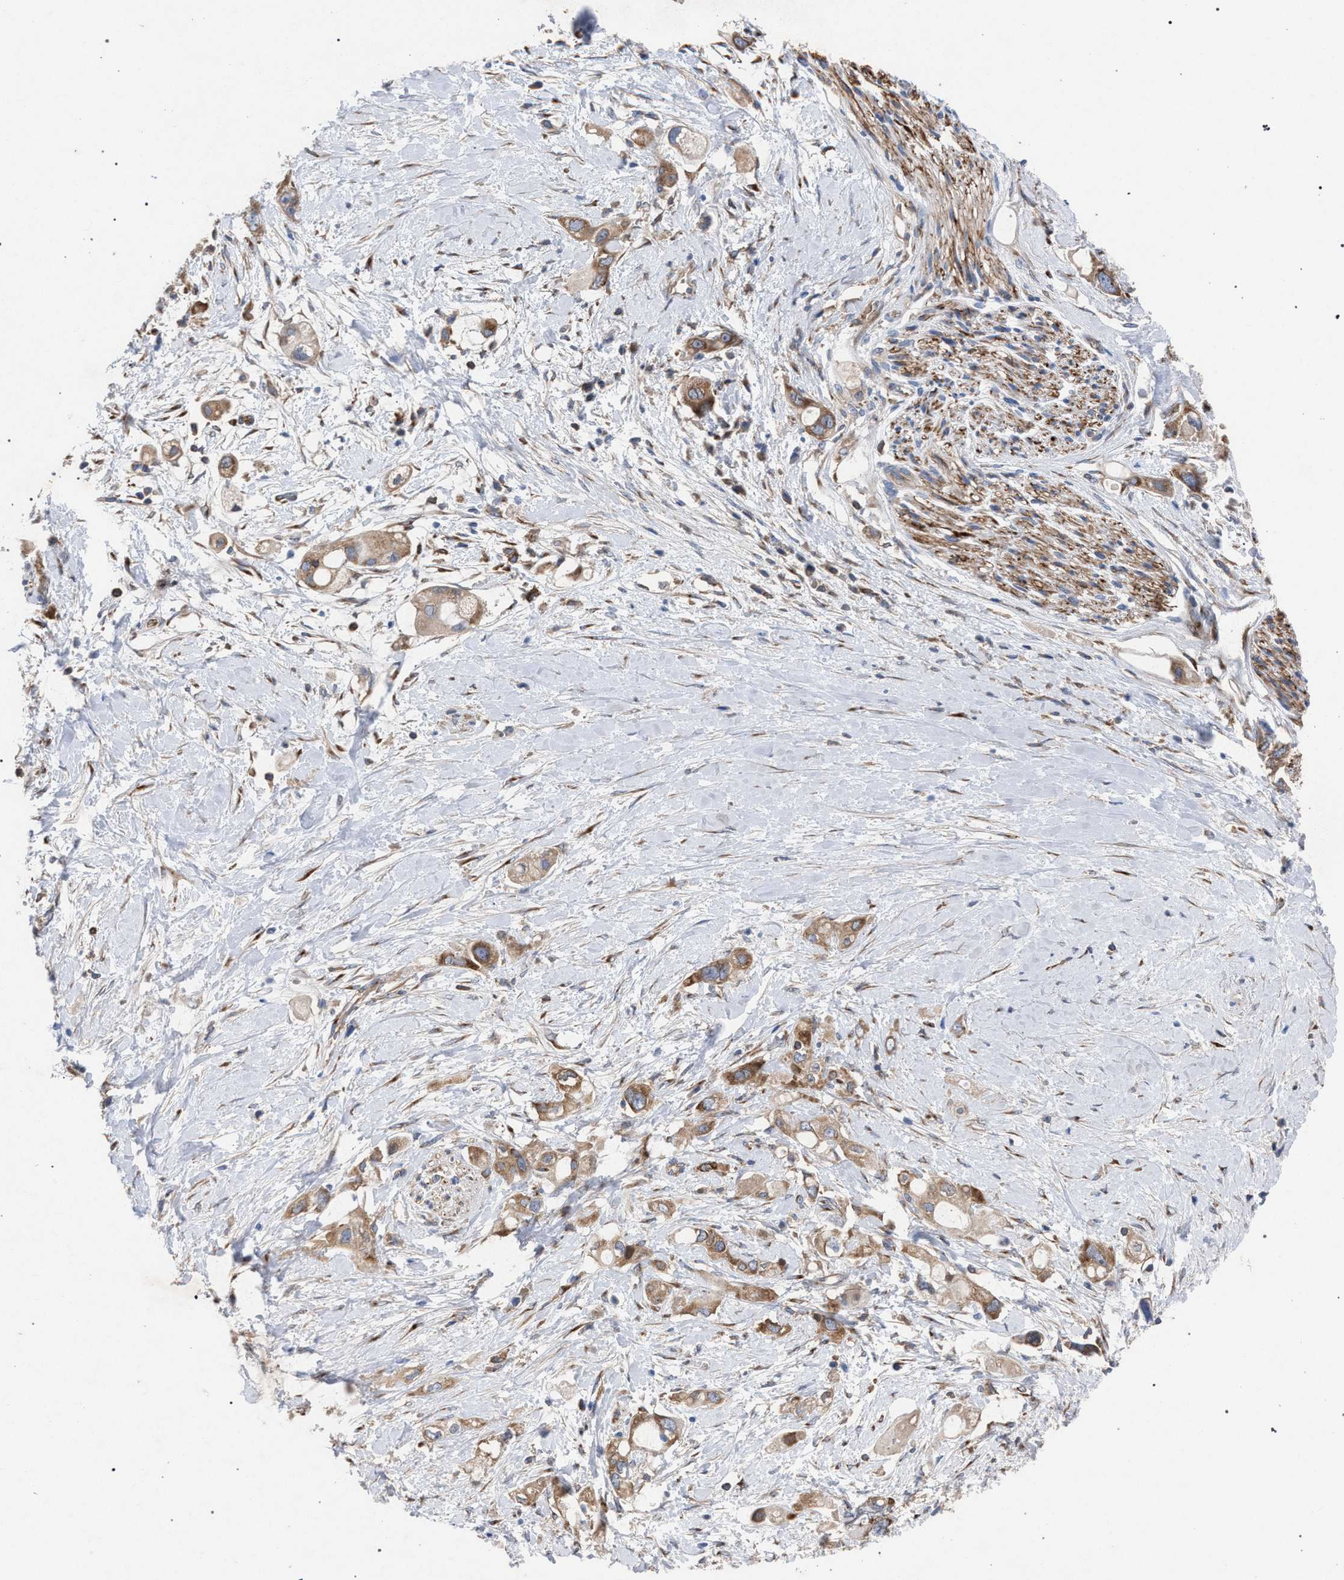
{"staining": {"intensity": "moderate", "quantity": ">75%", "location": "cytoplasmic/membranous"}, "tissue": "pancreatic cancer", "cell_type": "Tumor cells", "image_type": "cancer", "snomed": [{"axis": "morphology", "description": "Adenocarcinoma, NOS"}, {"axis": "topography", "description": "Pancreas"}], "caption": "IHC image of neoplastic tissue: pancreatic cancer (adenocarcinoma) stained using immunohistochemistry (IHC) demonstrates medium levels of moderate protein expression localized specifically in the cytoplasmic/membranous of tumor cells, appearing as a cytoplasmic/membranous brown color.", "gene": "CDR2L", "patient": {"sex": "female", "age": 56}}